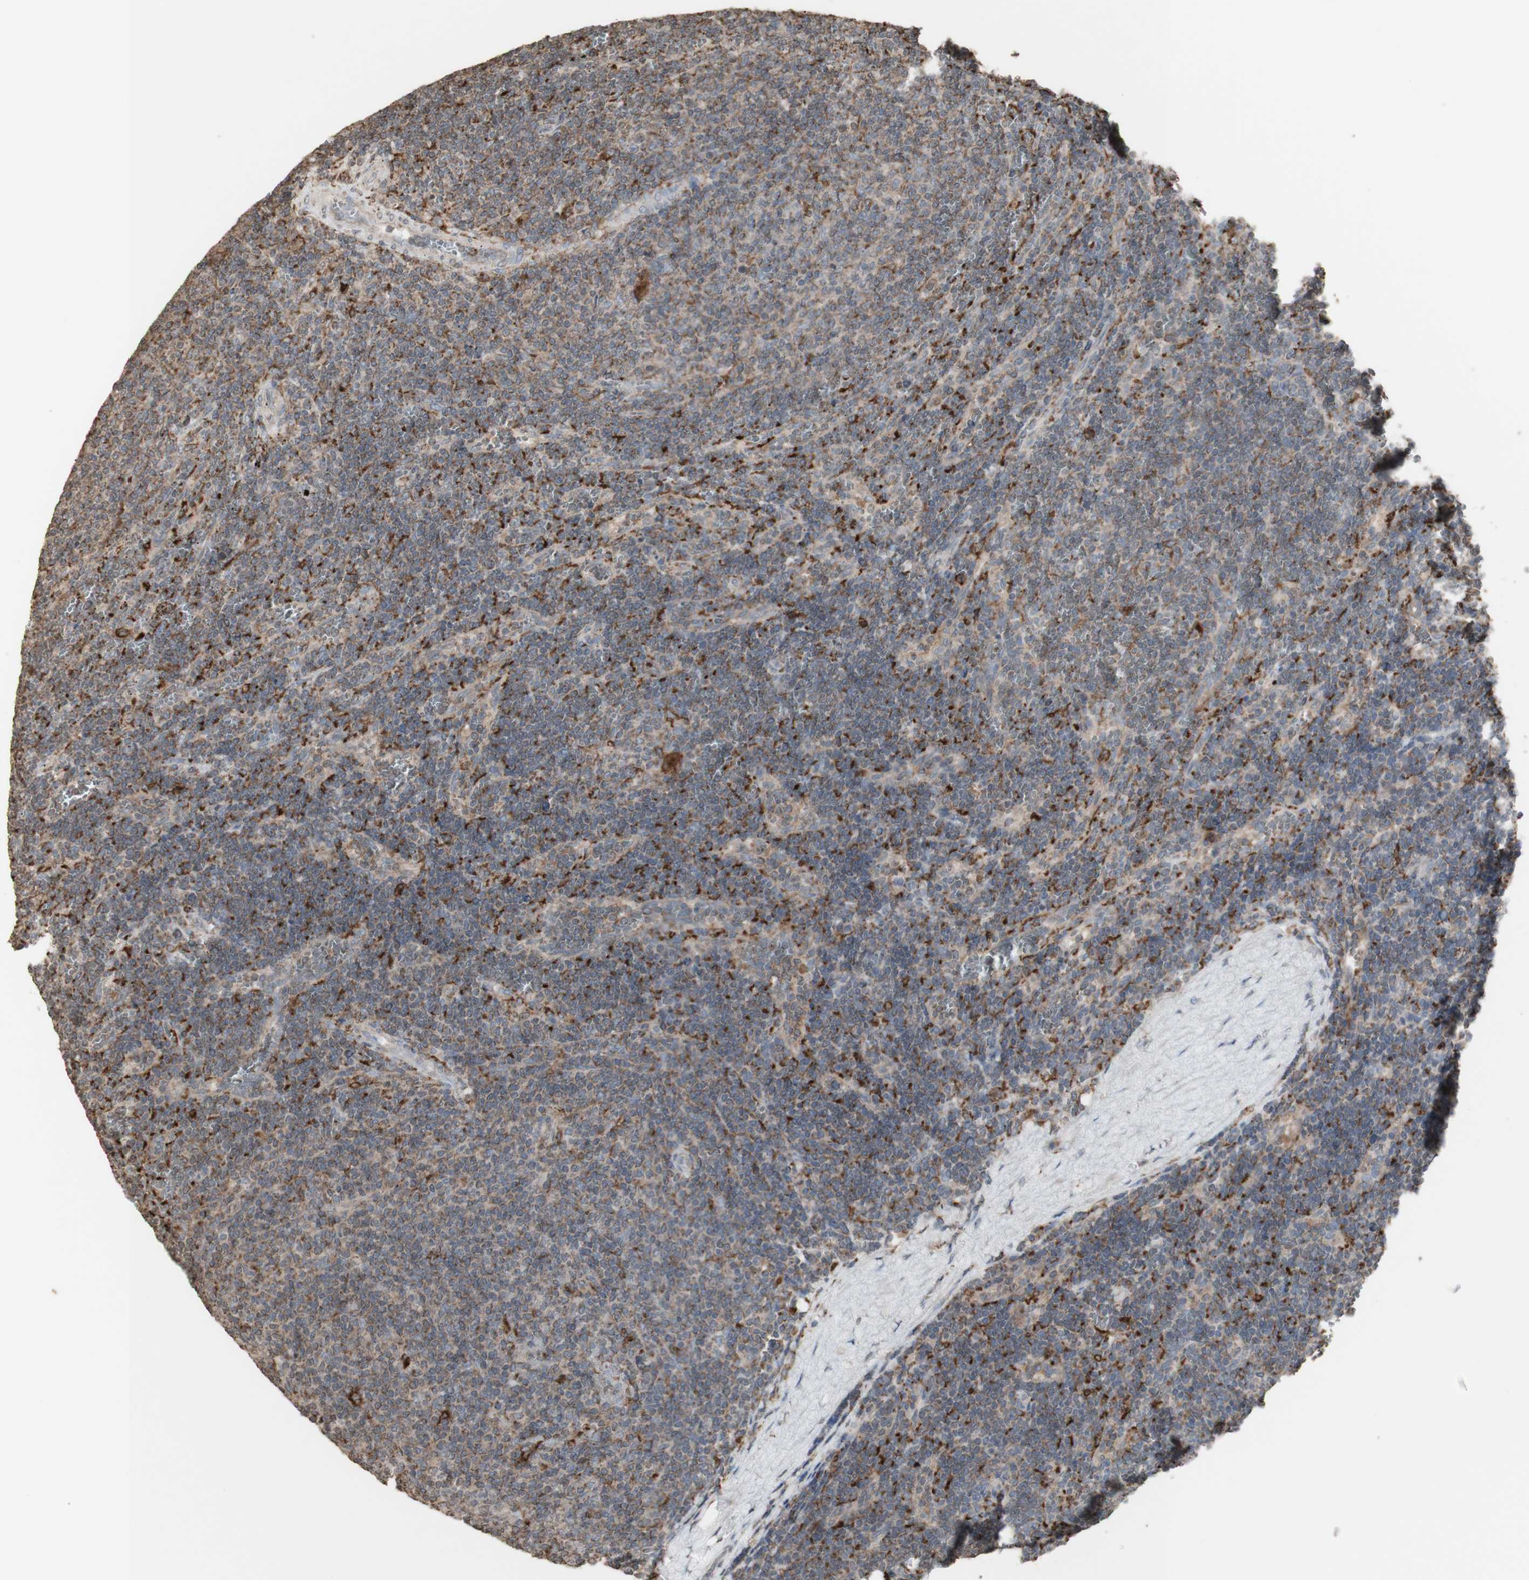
{"staining": {"intensity": "moderate", "quantity": "25%-75%", "location": "cytoplasmic/membranous"}, "tissue": "lymphoma", "cell_type": "Tumor cells", "image_type": "cancer", "snomed": [{"axis": "morphology", "description": "Malignant lymphoma, non-Hodgkin's type, Low grade"}, {"axis": "topography", "description": "Spleen"}], "caption": "This image demonstrates lymphoma stained with immunohistochemistry (IHC) to label a protein in brown. The cytoplasmic/membranous of tumor cells show moderate positivity for the protein. Nuclei are counter-stained blue.", "gene": "ATP6V1E1", "patient": {"sex": "female", "age": 50}}